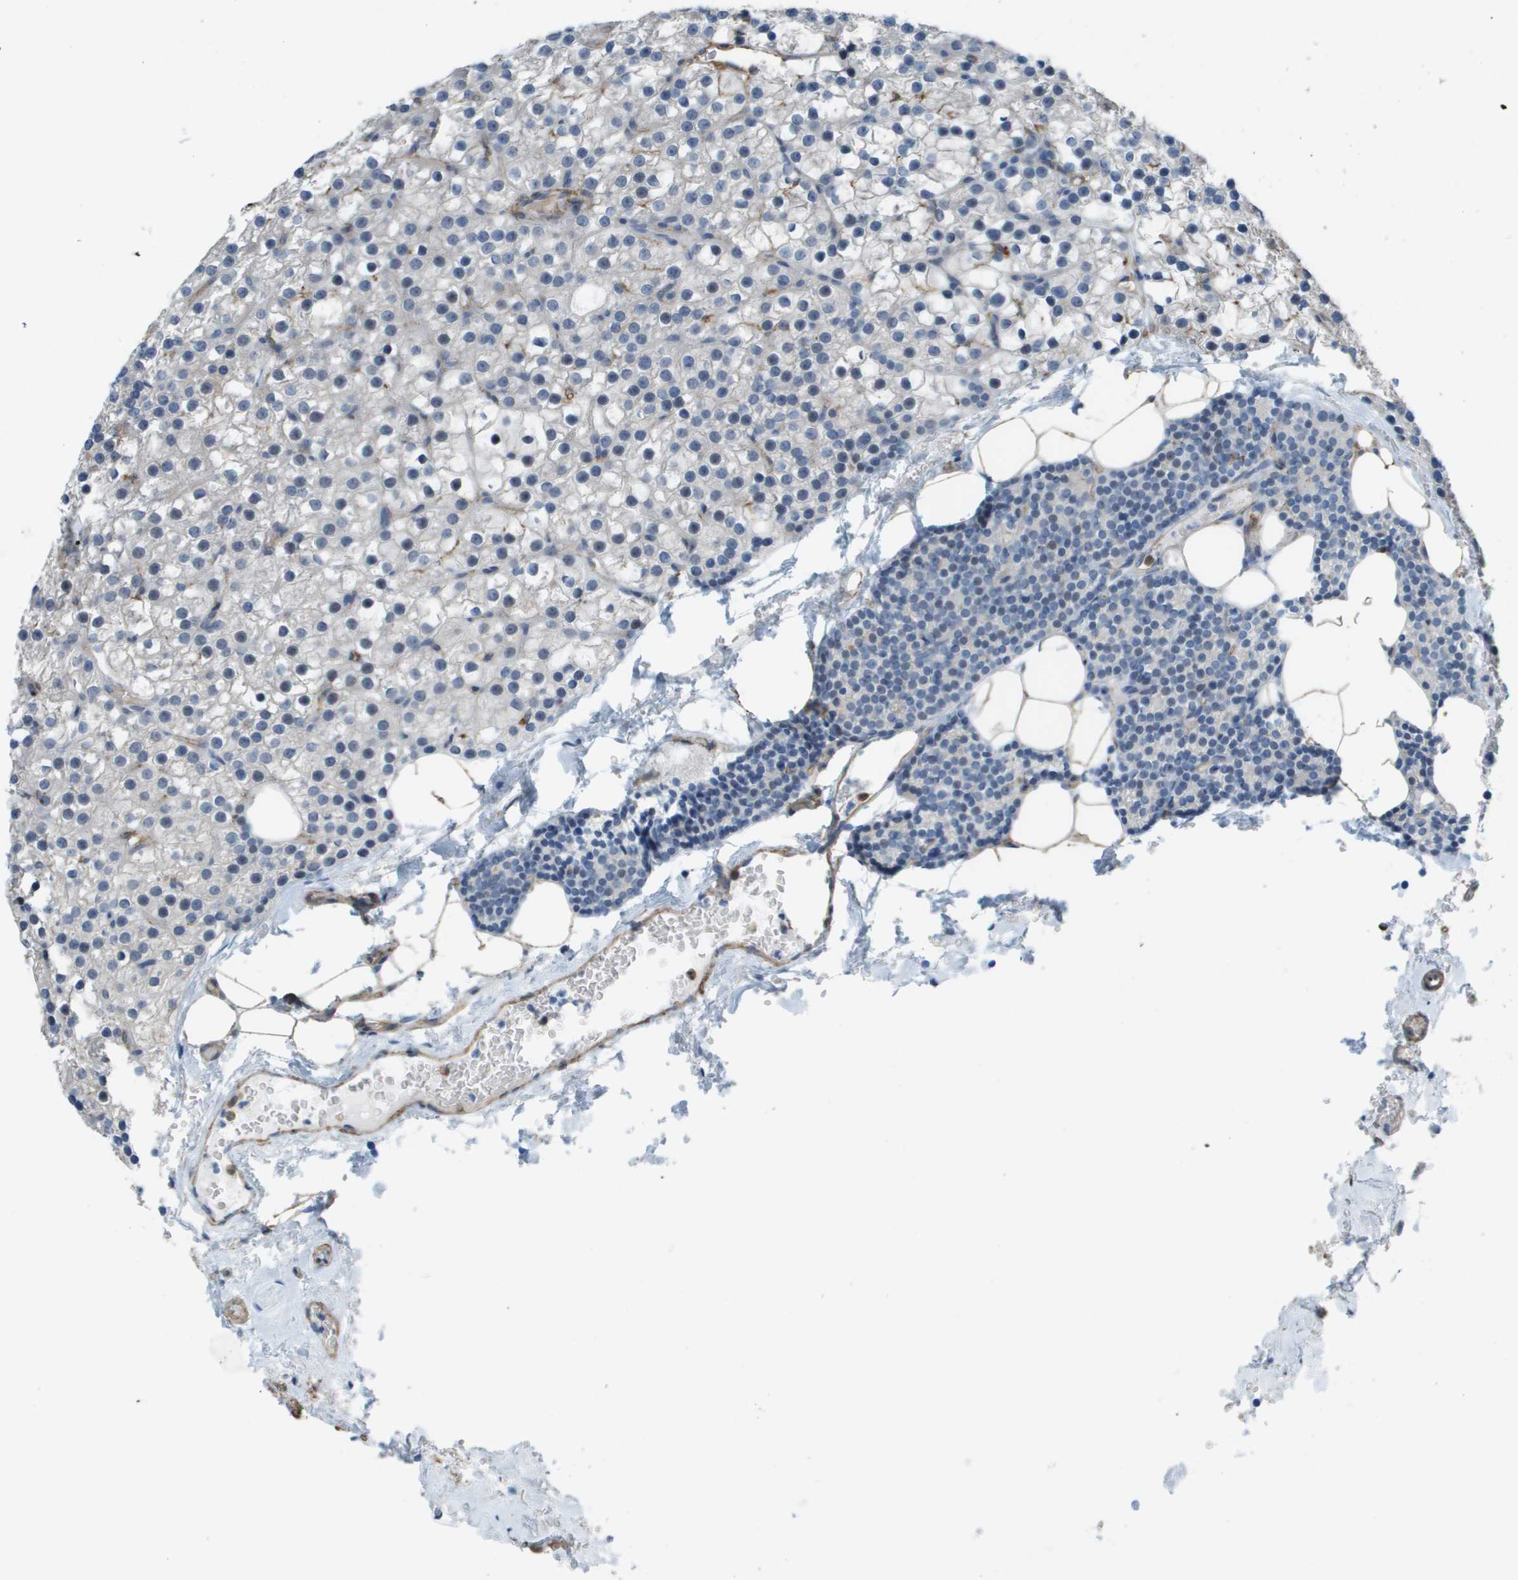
{"staining": {"intensity": "moderate", "quantity": "<25%", "location": "cytoplasmic/membranous"}, "tissue": "parathyroid gland", "cell_type": "Glandular cells", "image_type": "normal", "snomed": [{"axis": "morphology", "description": "Normal tissue, NOS"}, {"axis": "morphology", "description": "Adenoma, NOS"}, {"axis": "topography", "description": "Parathyroid gland"}], "caption": "This micrograph exhibits unremarkable parathyroid gland stained with immunohistochemistry to label a protein in brown. The cytoplasmic/membranous of glandular cells show moderate positivity for the protein. Nuclei are counter-stained blue.", "gene": "ZBTB43", "patient": {"sex": "female", "age": 70}}